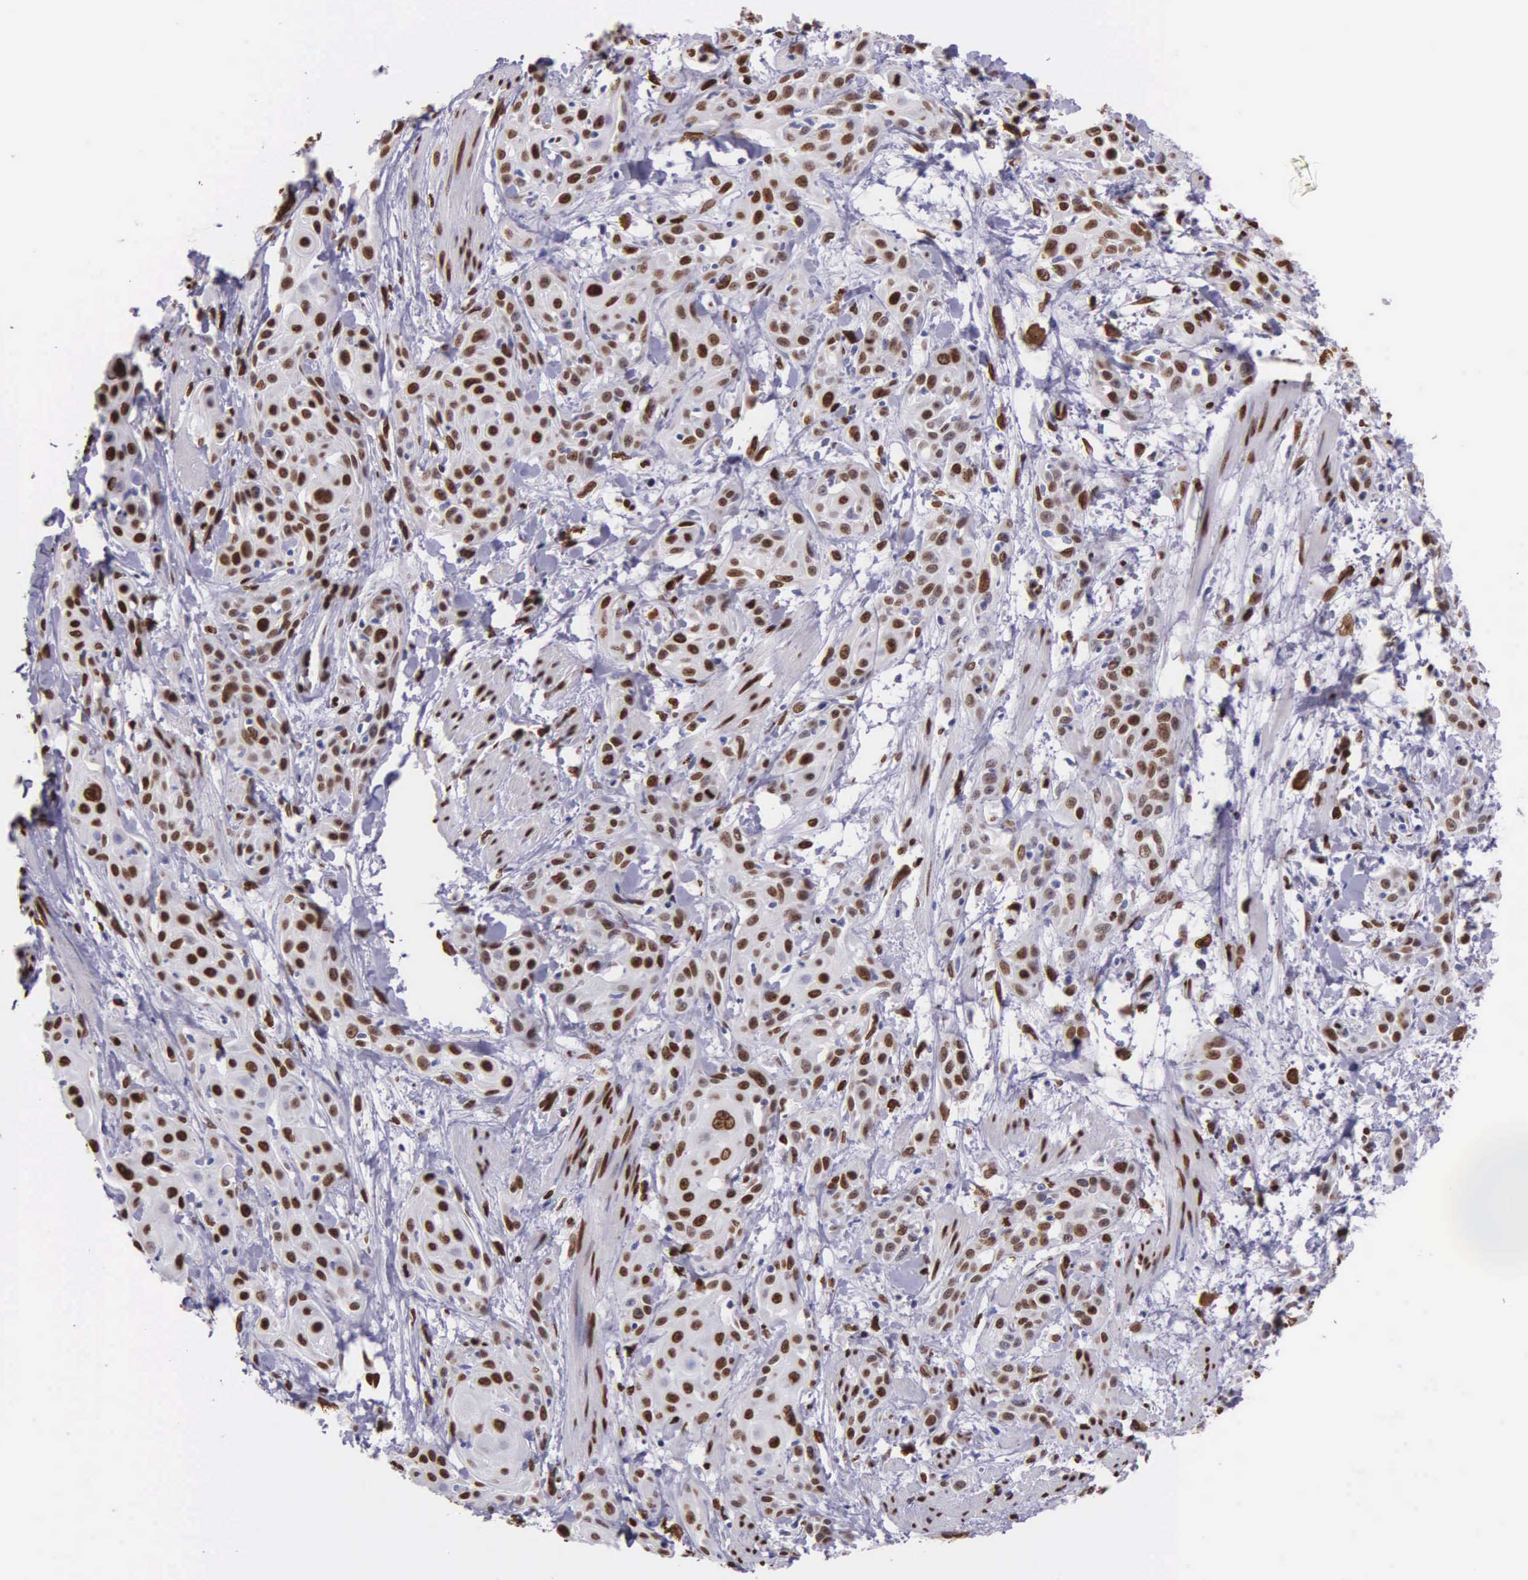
{"staining": {"intensity": "strong", "quantity": ">75%", "location": "nuclear"}, "tissue": "skin cancer", "cell_type": "Tumor cells", "image_type": "cancer", "snomed": [{"axis": "morphology", "description": "Squamous cell carcinoma, NOS"}, {"axis": "topography", "description": "Skin"}, {"axis": "topography", "description": "Anal"}], "caption": "Immunohistochemistry (IHC) image of neoplastic tissue: squamous cell carcinoma (skin) stained using immunohistochemistry demonstrates high levels of strong protein expression localized specifically in the nuclear of tumor cells, appearing as a nuclear brown color.", "gene": "H1-0", "patient": {"sex": "male", "age": 64}}